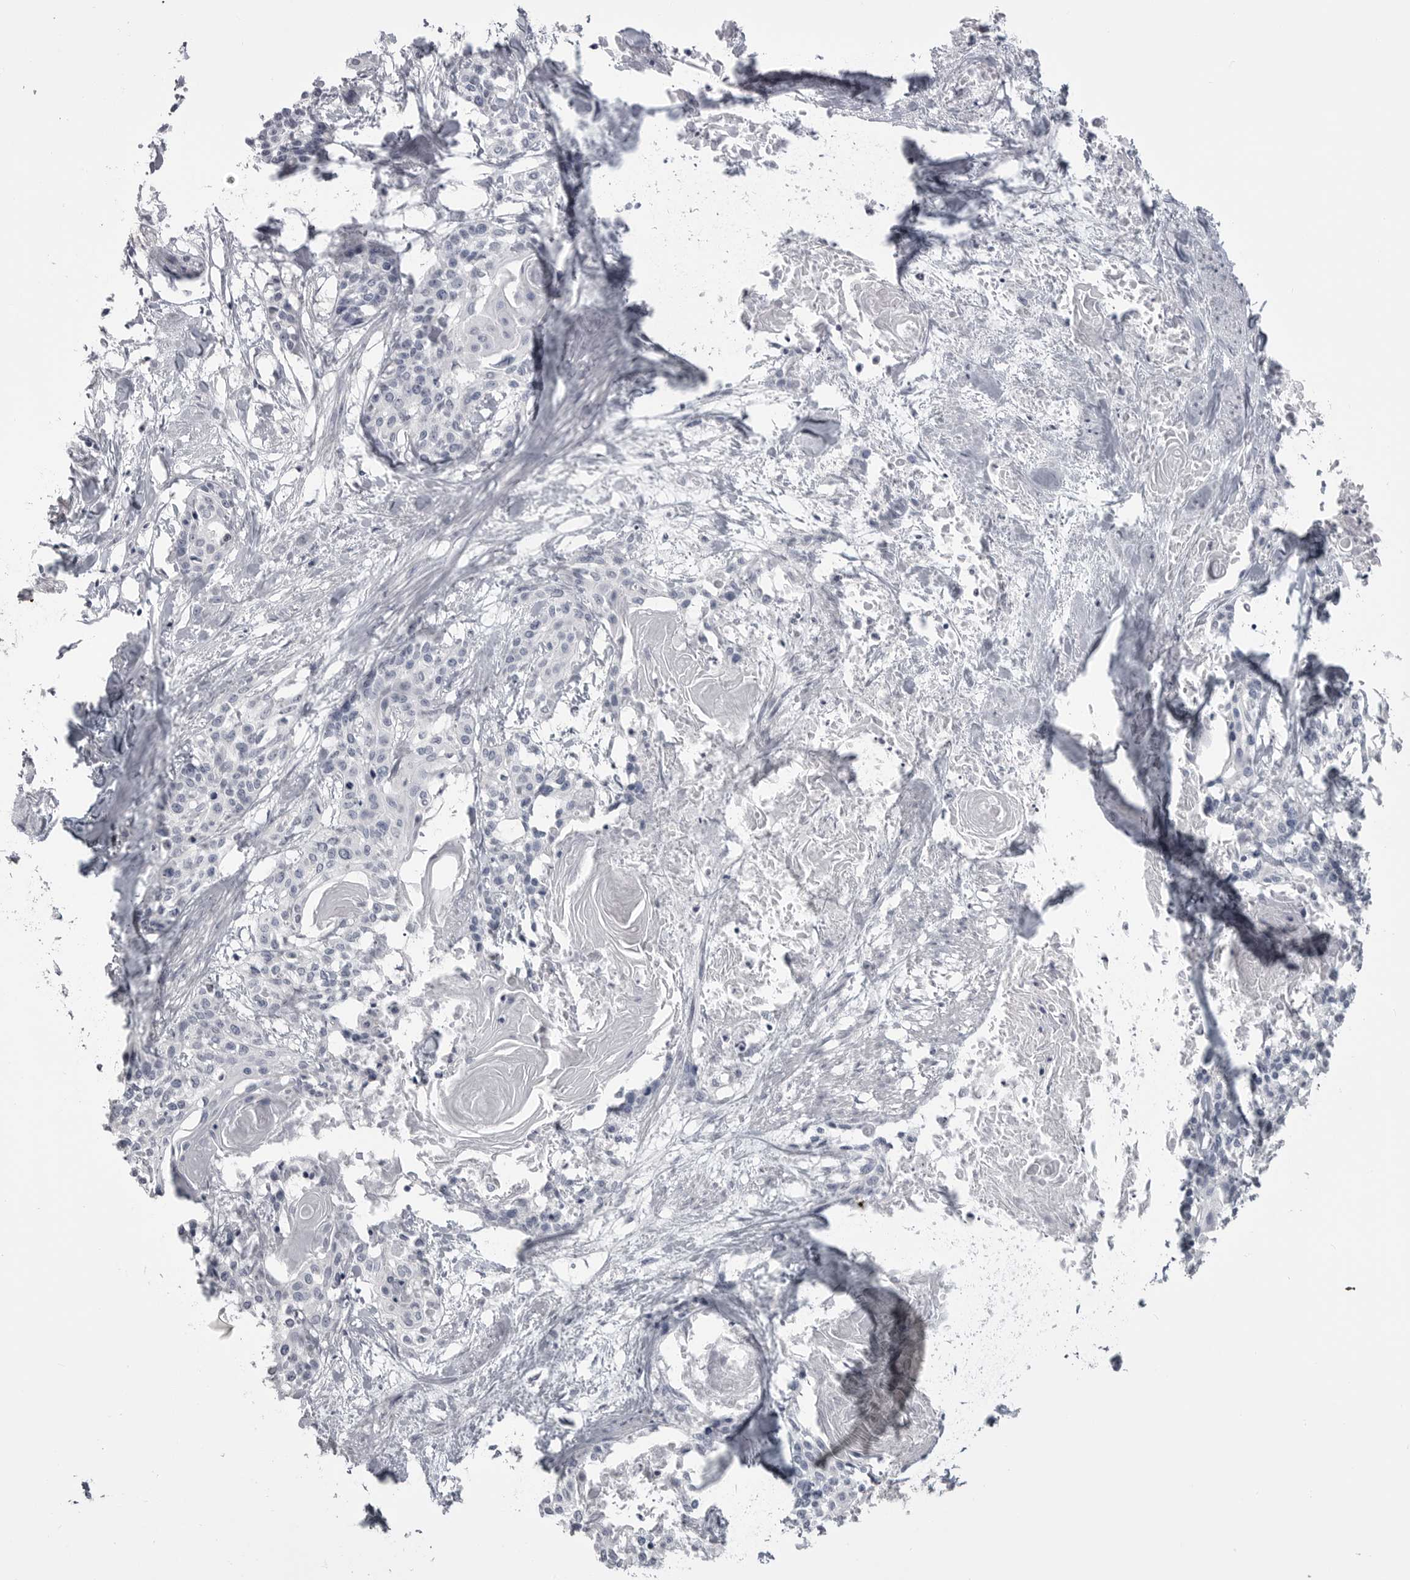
{"staining": {"intensity": "negative", "quantity": "none", "location": "none"}, "tissue": "cervical cancer", "cell_type": "Tumor cells", "image_type": "cancer", "snomed": [{"axis": "morphology", "description": "Squamous cell carcinoma, NOS"}, {"axis": "topography", "description": "Cervix"}], "caption": "The histopathology image displays no significant expression in tumor cells of cervical cancer (squamous cell carcinoma).", "gene": "GPN2", "patient": {"sex": "female", "age": 57}}